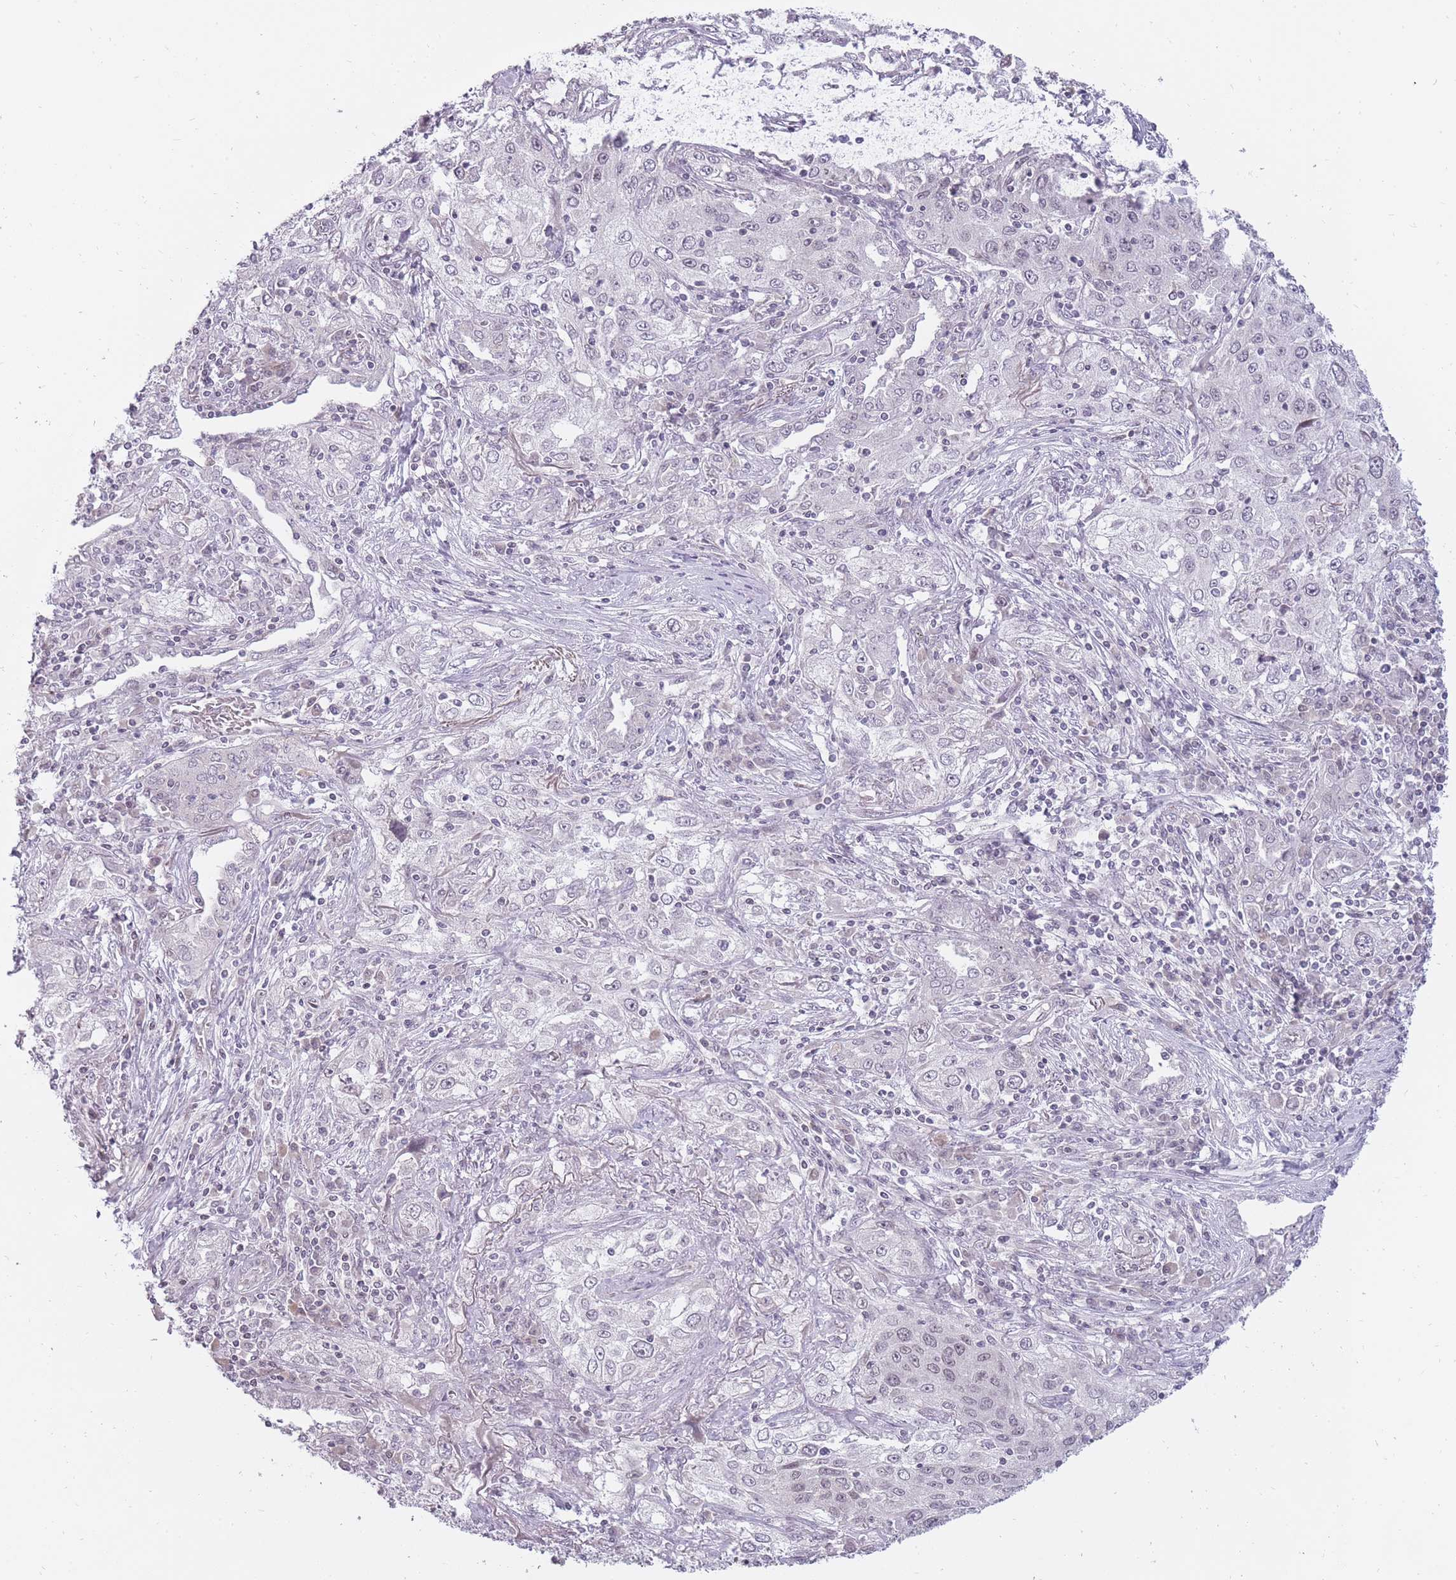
{"staining": {"intensity": "negative", "quantity": "none", "location": "none"}, "tissue": "lung cancer", "cell_type": "Tumor cells", "image_type": "cancer", "snomed": [{"axis": "morphology", "description": "Squamous cell carcinoma, NOS"}, {"axis": "topography", "description": "Lung"}], "caption": "This histopathology image is of lung squamous cell carcinoma stained with IHC to label a protein in brown with the nuclei are counter-stained blue. There is no expression in tumor cells.", "gene": "POMZP3", "patient": {"sex": "female", "age": 69}}